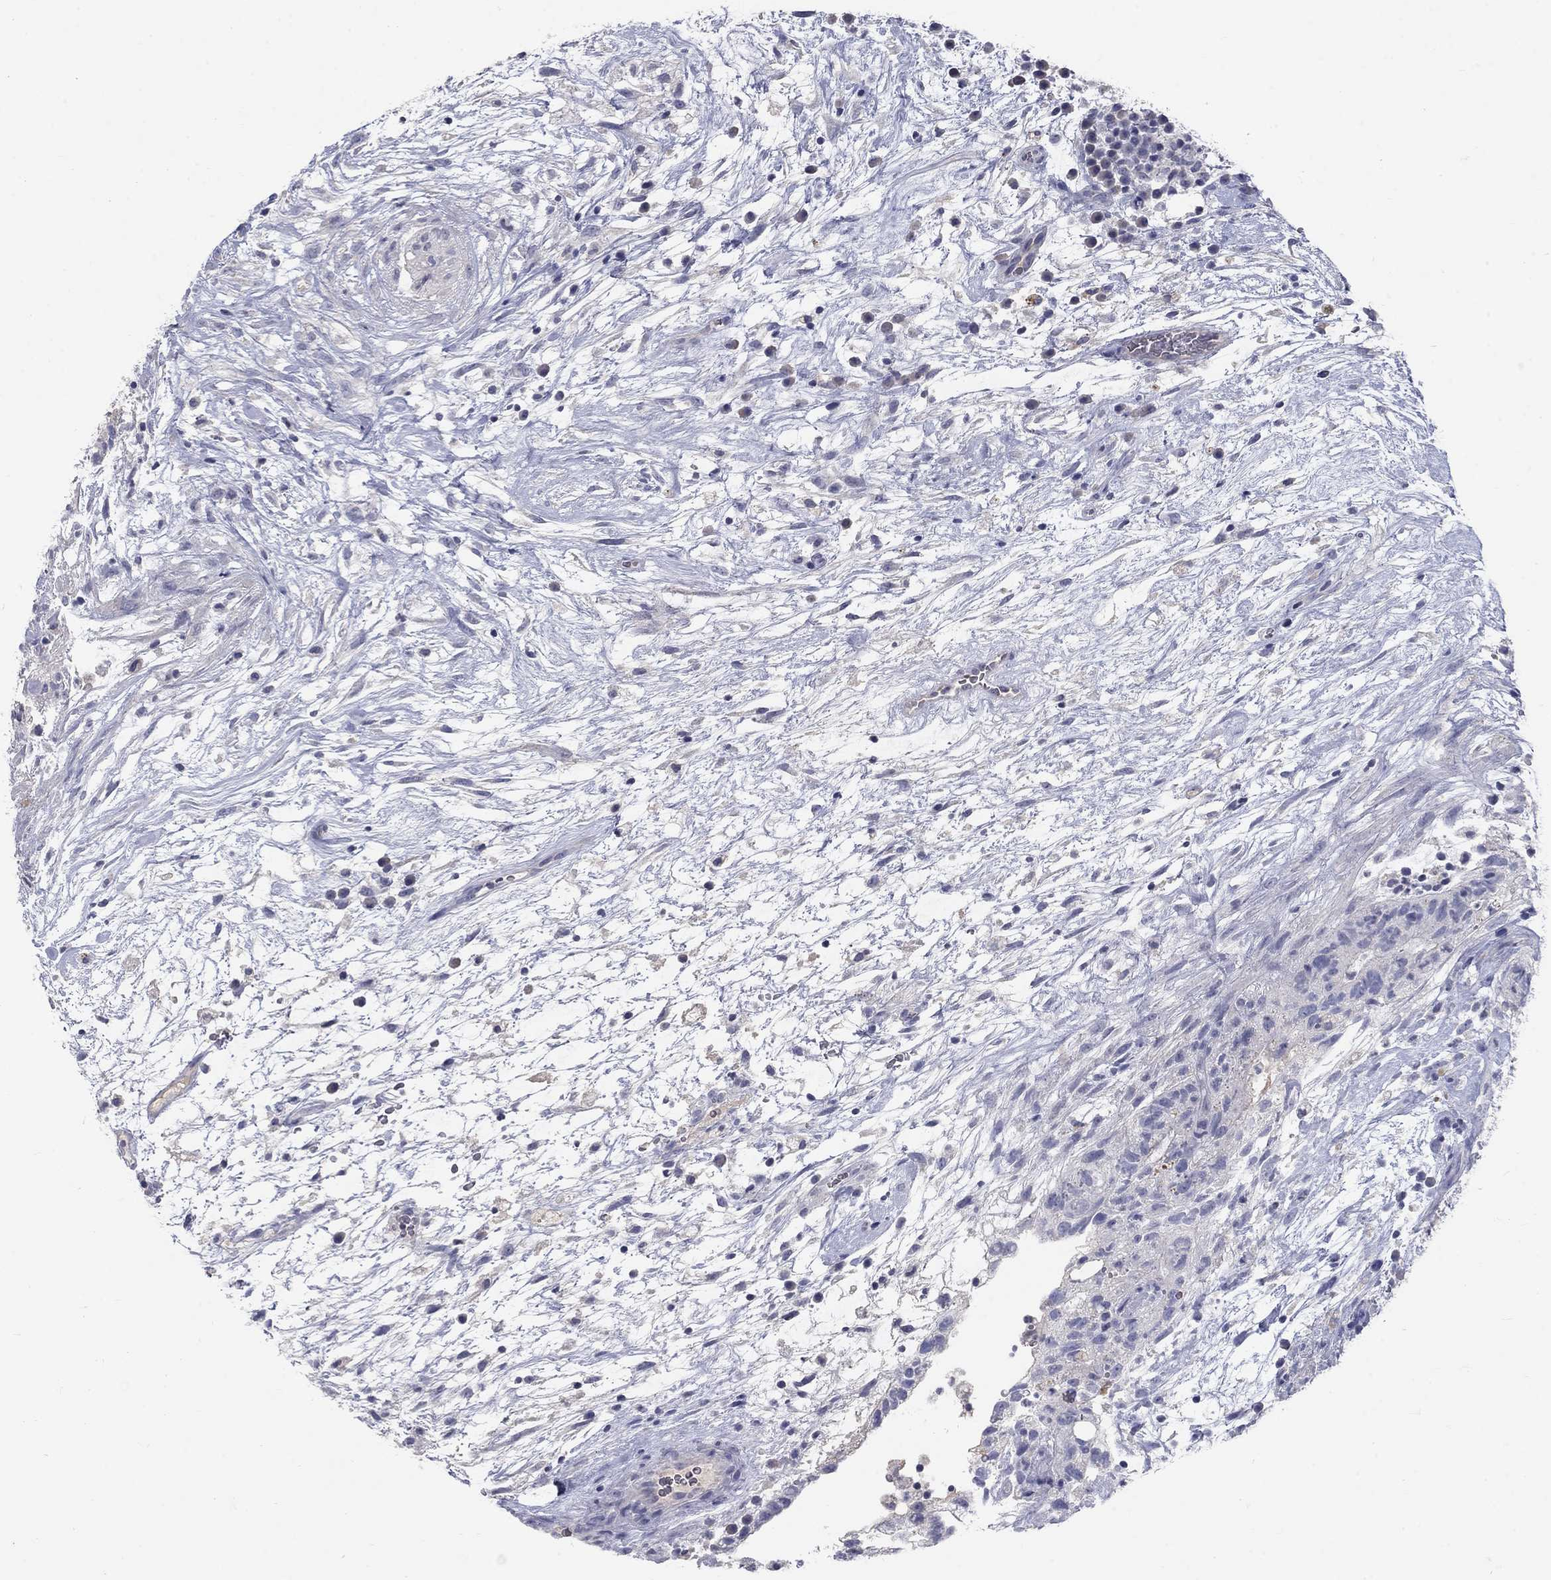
{"staining": {"intensity": "negative", "quantity": "none", "location": "none"}, "tissue": "testis cancer", "cell_type": "Tumor cells", "image_type": "cancer", "snomed": [{"axis": "morphology", "description": "Normal tissue, NOS"}, {"axis": "morphology", "description": "Carcinoma, Embryonal, NOS"}, {"axis": "topography", "description": "Testis"}], "caption": "Human embryonal carcinoma (testis) stained for a protein using immunohistochemistry shows no staining in tumor cells.", "gene": "PTH1R", "patient": {"sex": "male", "age": 32}}